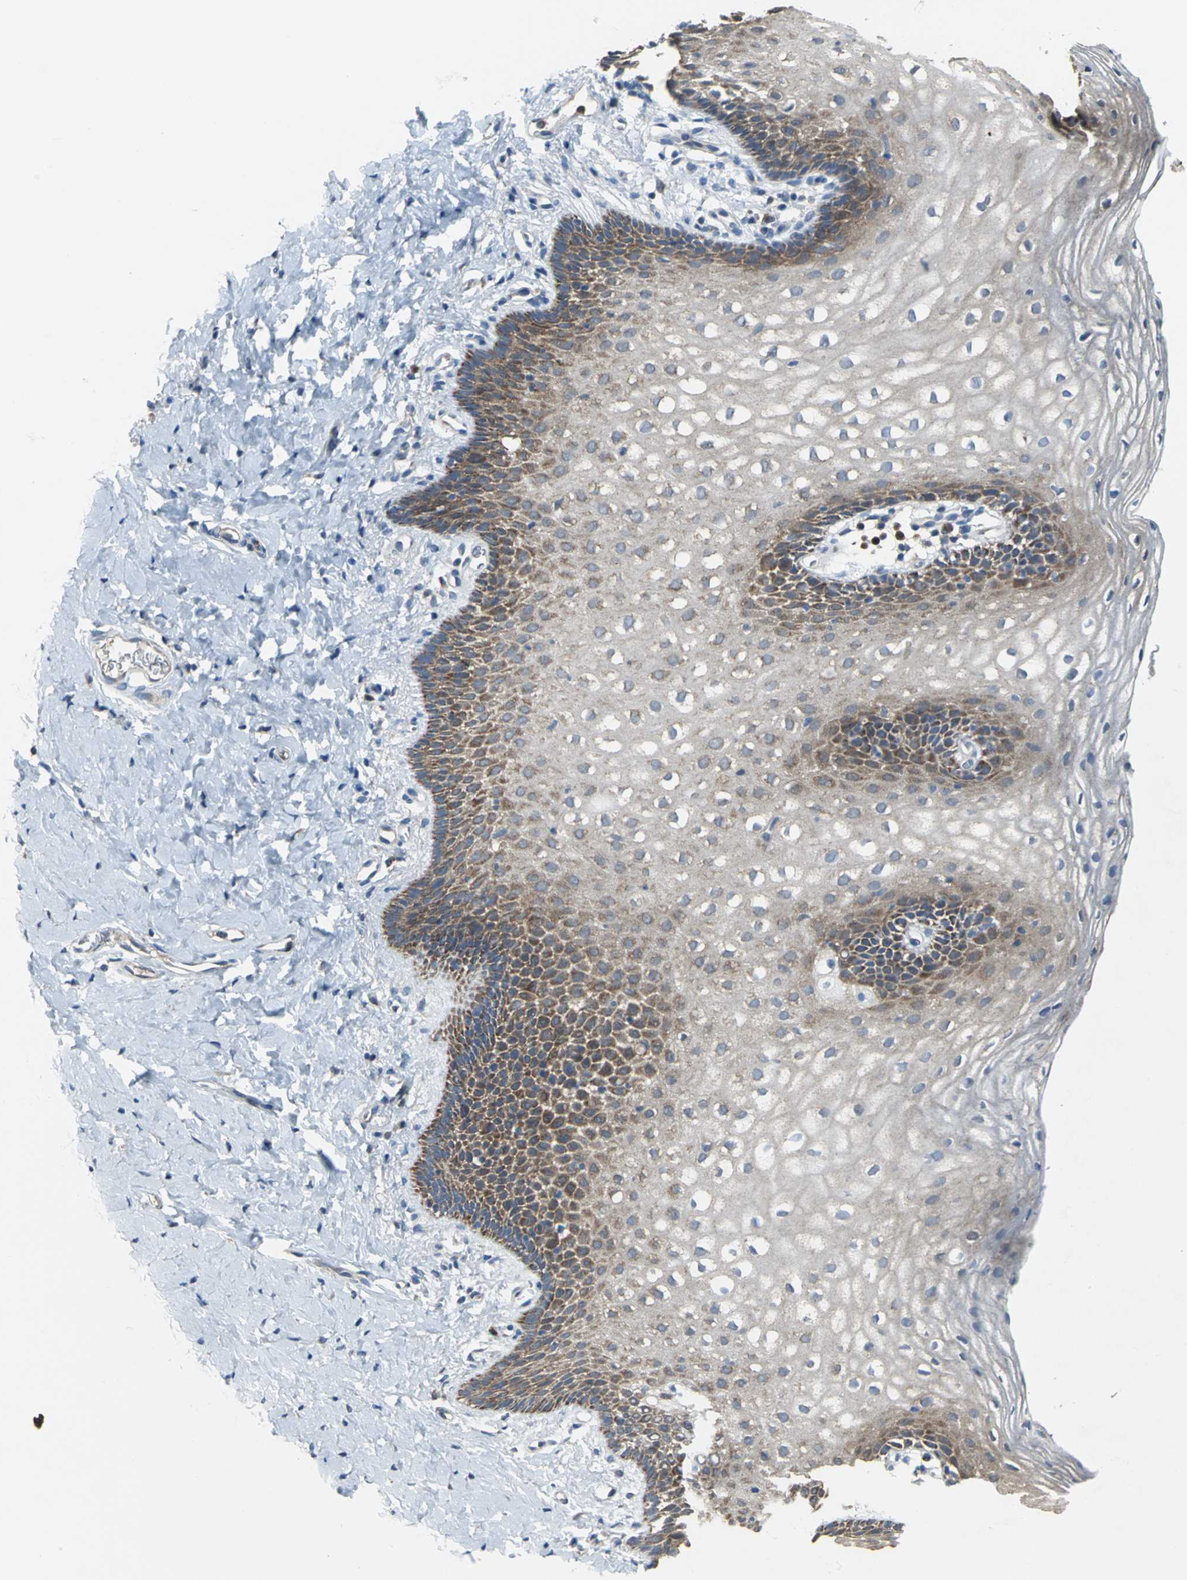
{"staining": {"intensity": "moderate", "quantity": "25%-75%", "location": "cytoplasmic/membranous"}, "tissue": "vagina", "cell_type": "Squamous epithelial cells", "image_type": "normal", "snomed": [{"axis": "morphology", "description": "Normal tissue, NOS"}, {"axis": "topography", "description": "Vagina"}], "caption": "This histopathology image exhibits immunohistochemistry staining of benign human vagina, with medium moderate cytoplasmic/membranous expression in about 25%-75% of squamous epithelial cells.", "gene": "EIF5A", "patient": {"sex": "female", "age": 55}}